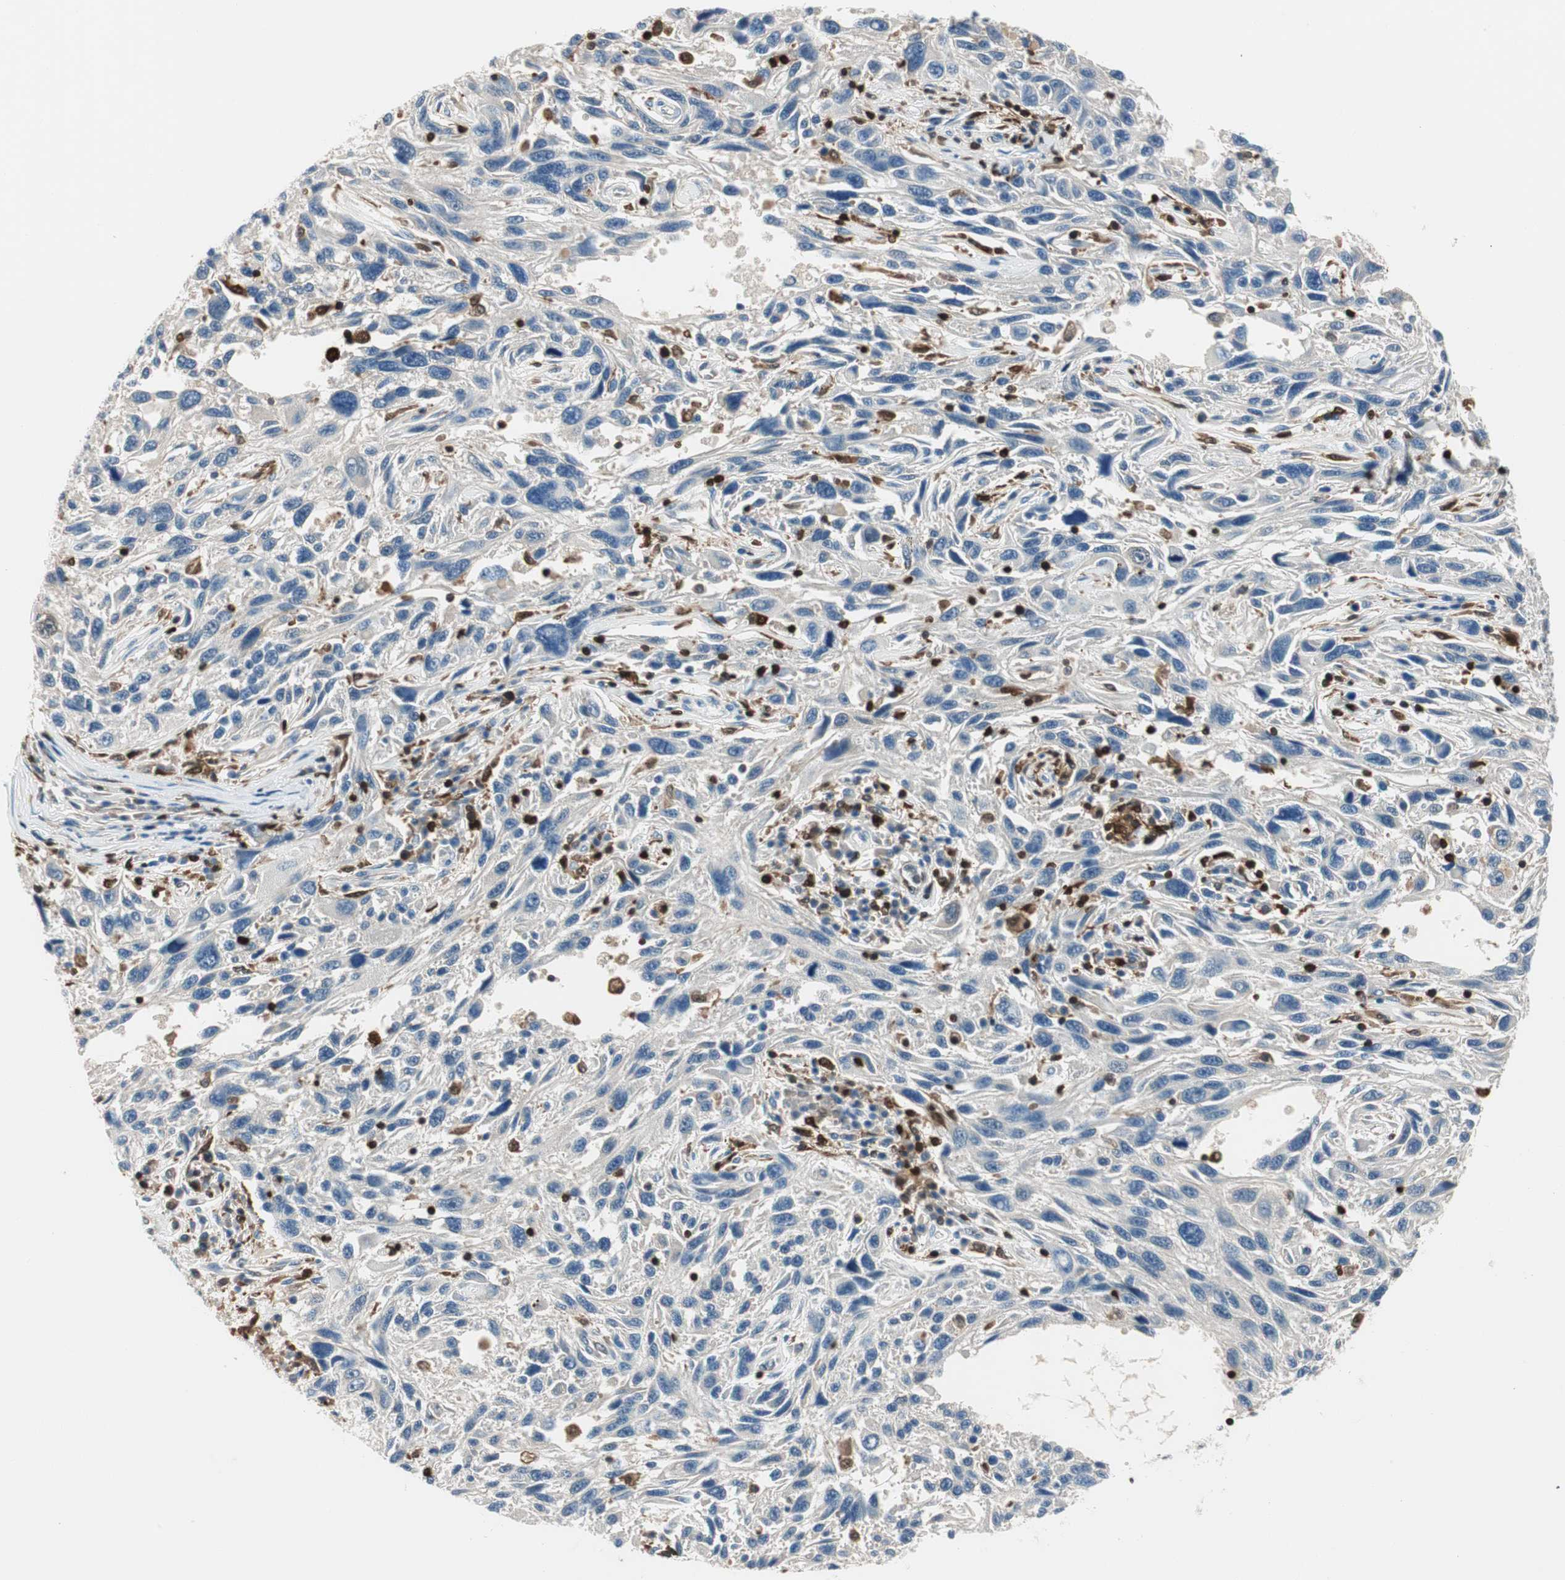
{"staining": {"intensity": "negative", "quantity": "none", "location": "none"}, "tissue": "melanoma", "cell_type": "Tumor cells", "image_type": "cancer", "snomed": [{"axis": "morphology", "description": "Malignant melanoma, NOS"}, {"axis": "topography", "description": "Skin"}], "caption": "A histopathology image of human melanoma is negative for staining in tumor cells. (Brightfield microscopy of DAB (3,3'-diaminobenzidine) immunohistochemistry at high magnification).", "gene": "COTL1", "patient": {"sex": "male", "age": 53}}